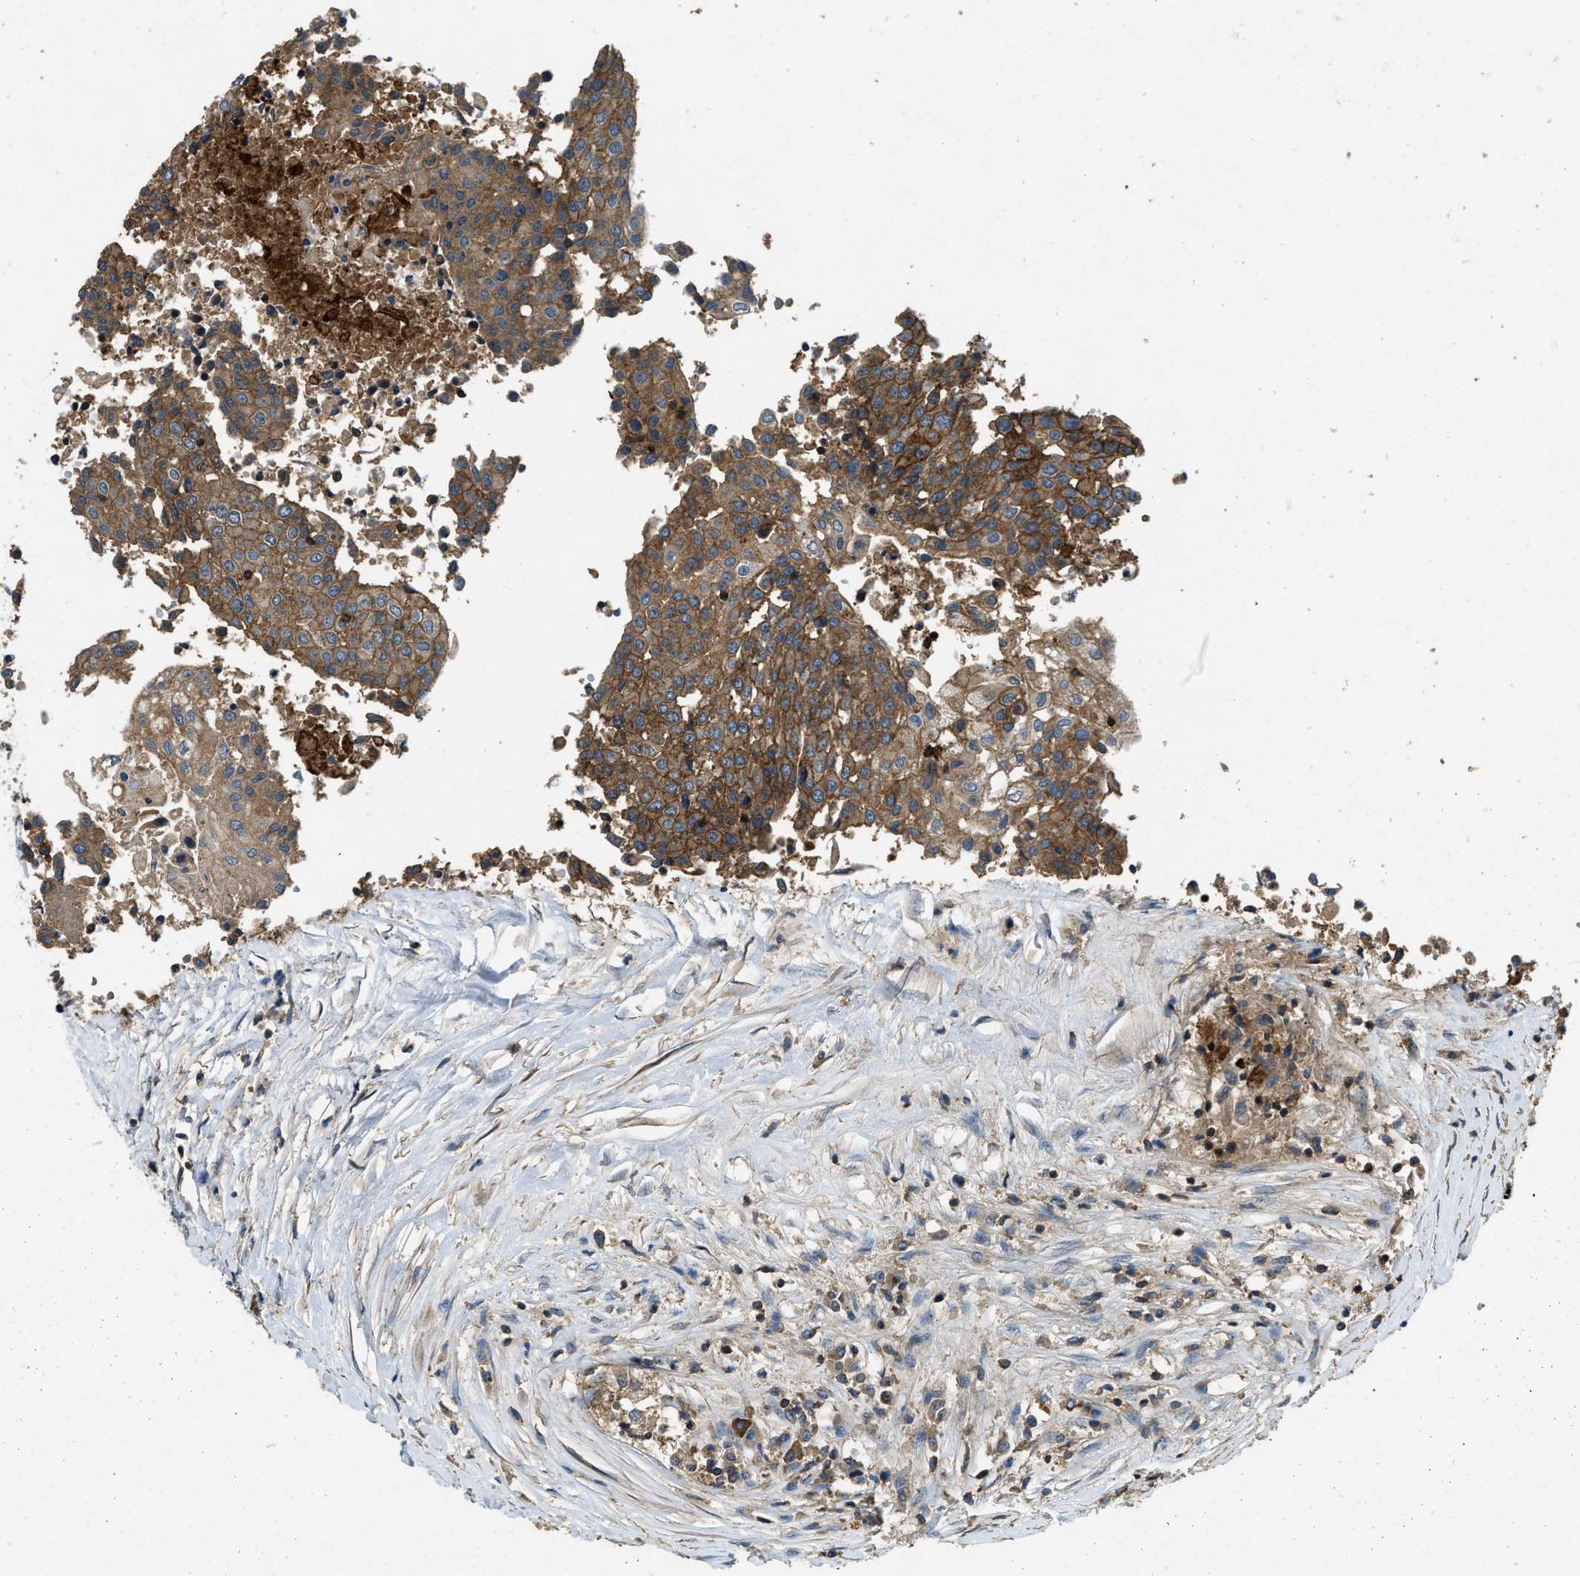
{"staining": {"intensity": "moderate", "quantity": ">75%", "location": "cytoplasmic/membranous"}, "tissue": "urothelial cancer", "cell_type": "Tumor cells", "image_type": "cancer", "snomed": [{"axis": "morphology", "description": "Urothelial carcinoma, High grade"}, {"axis": "topography", "description": "Urinary bladder"}], "caption": "Urothelial cancer stained with DAB immunohistochemistry reveals medium levels of moderate cytoplasmic/membranous expression in about >75% of tumor cells.", "gene": "ATP8B1", "patient": {"sex": "female", "age": 85}}